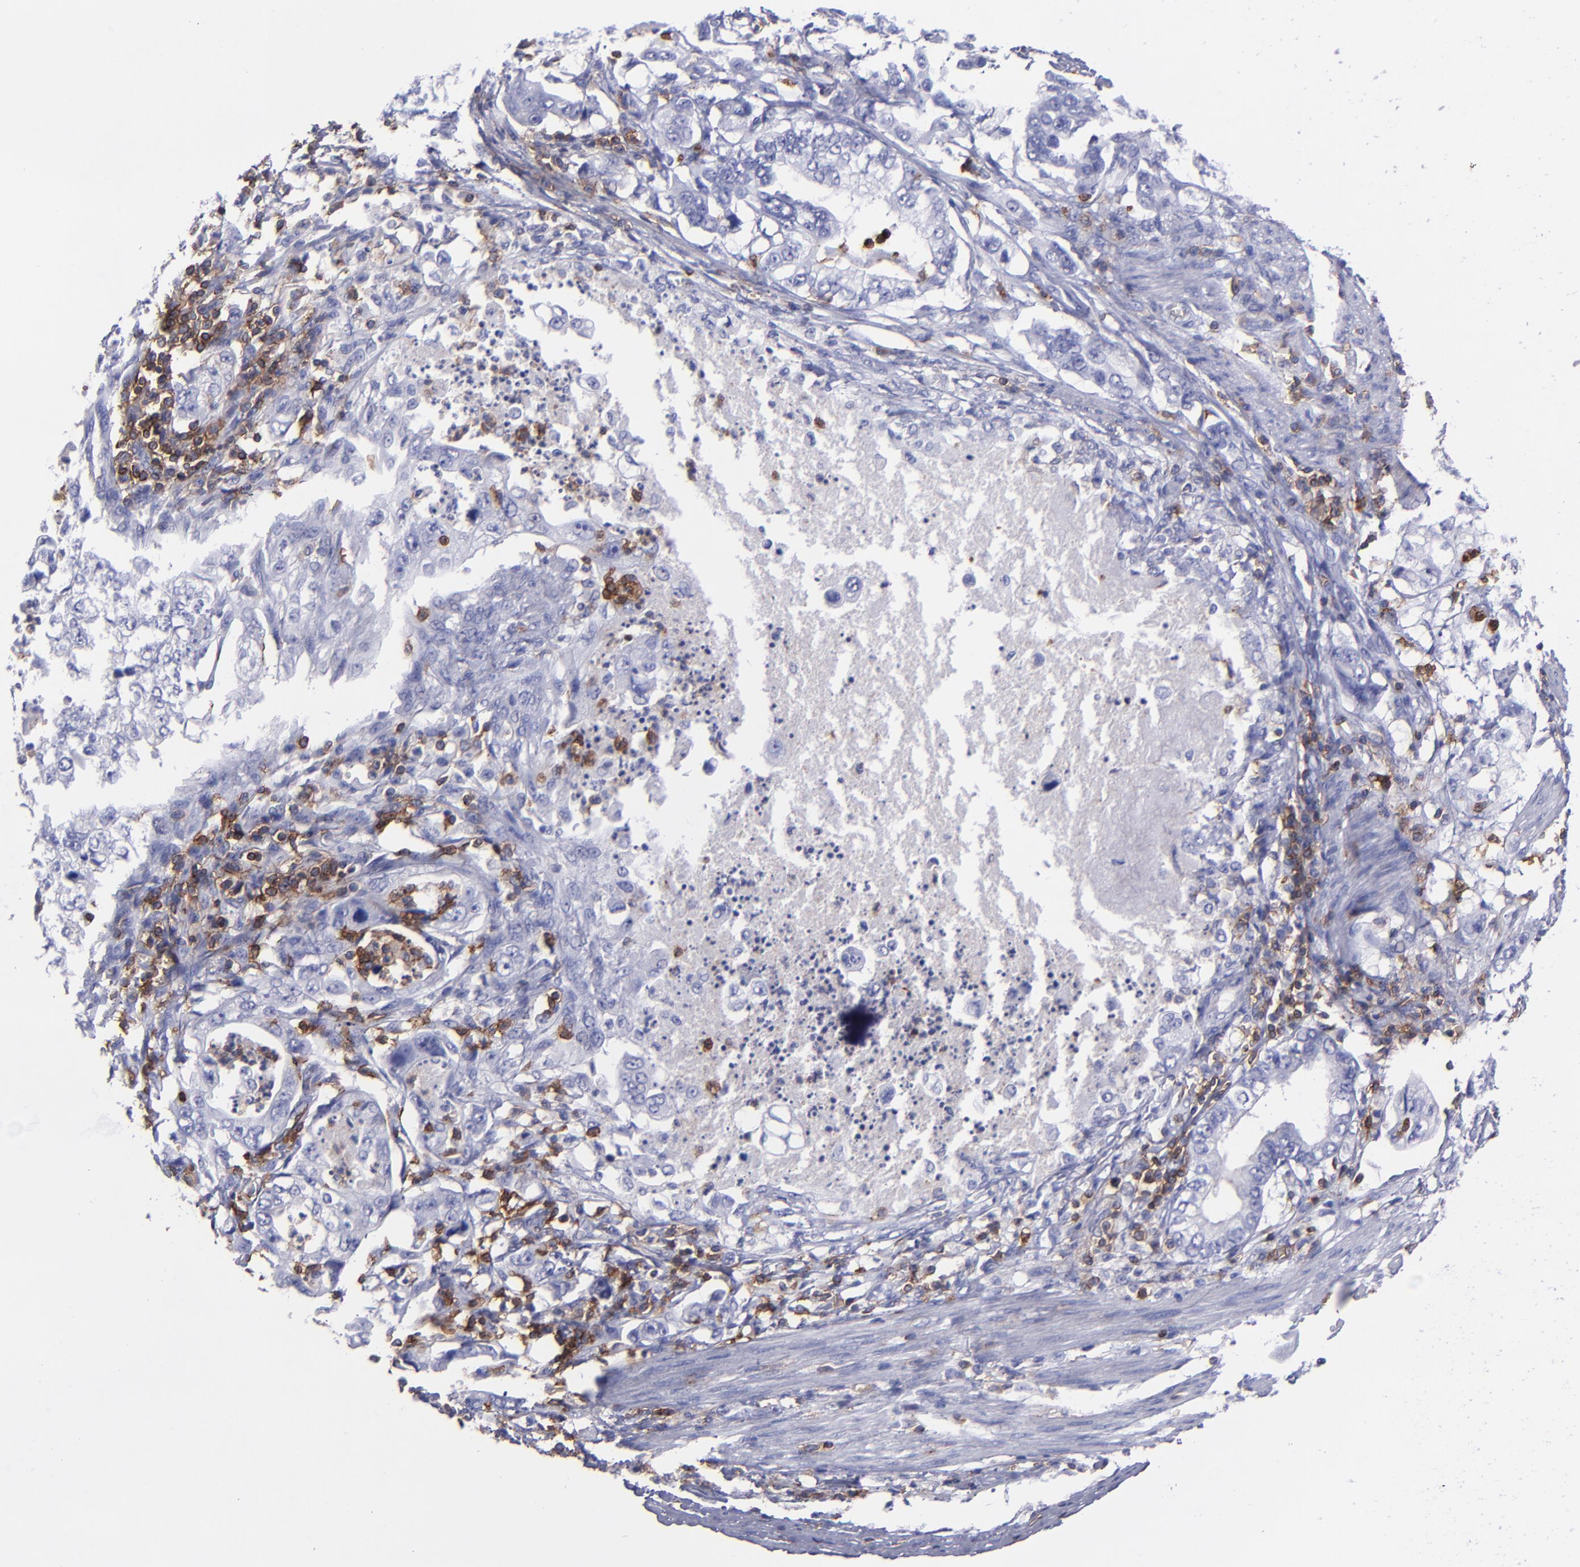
{"staining": {"intensity": "negative", "quantity": "none", "location": "none"}, "tissue": "stomach cancer", "cell_type": "Tumor cells", "image_type": "cancer", "snomed": [{"axis": "morphology", "description": "Adenocarcinoma, NOS"}, {"axis": "topography", "description": "Pancreas"}, {"axis": "topography", "description": "Stomach, upper"}], "caption": "The photomicrograph exhibits no significant expression in tumor cells of stomach adenocarcinoma.", "gene": "ICAM3", "patient": {"sex": "male", "age": 77}}